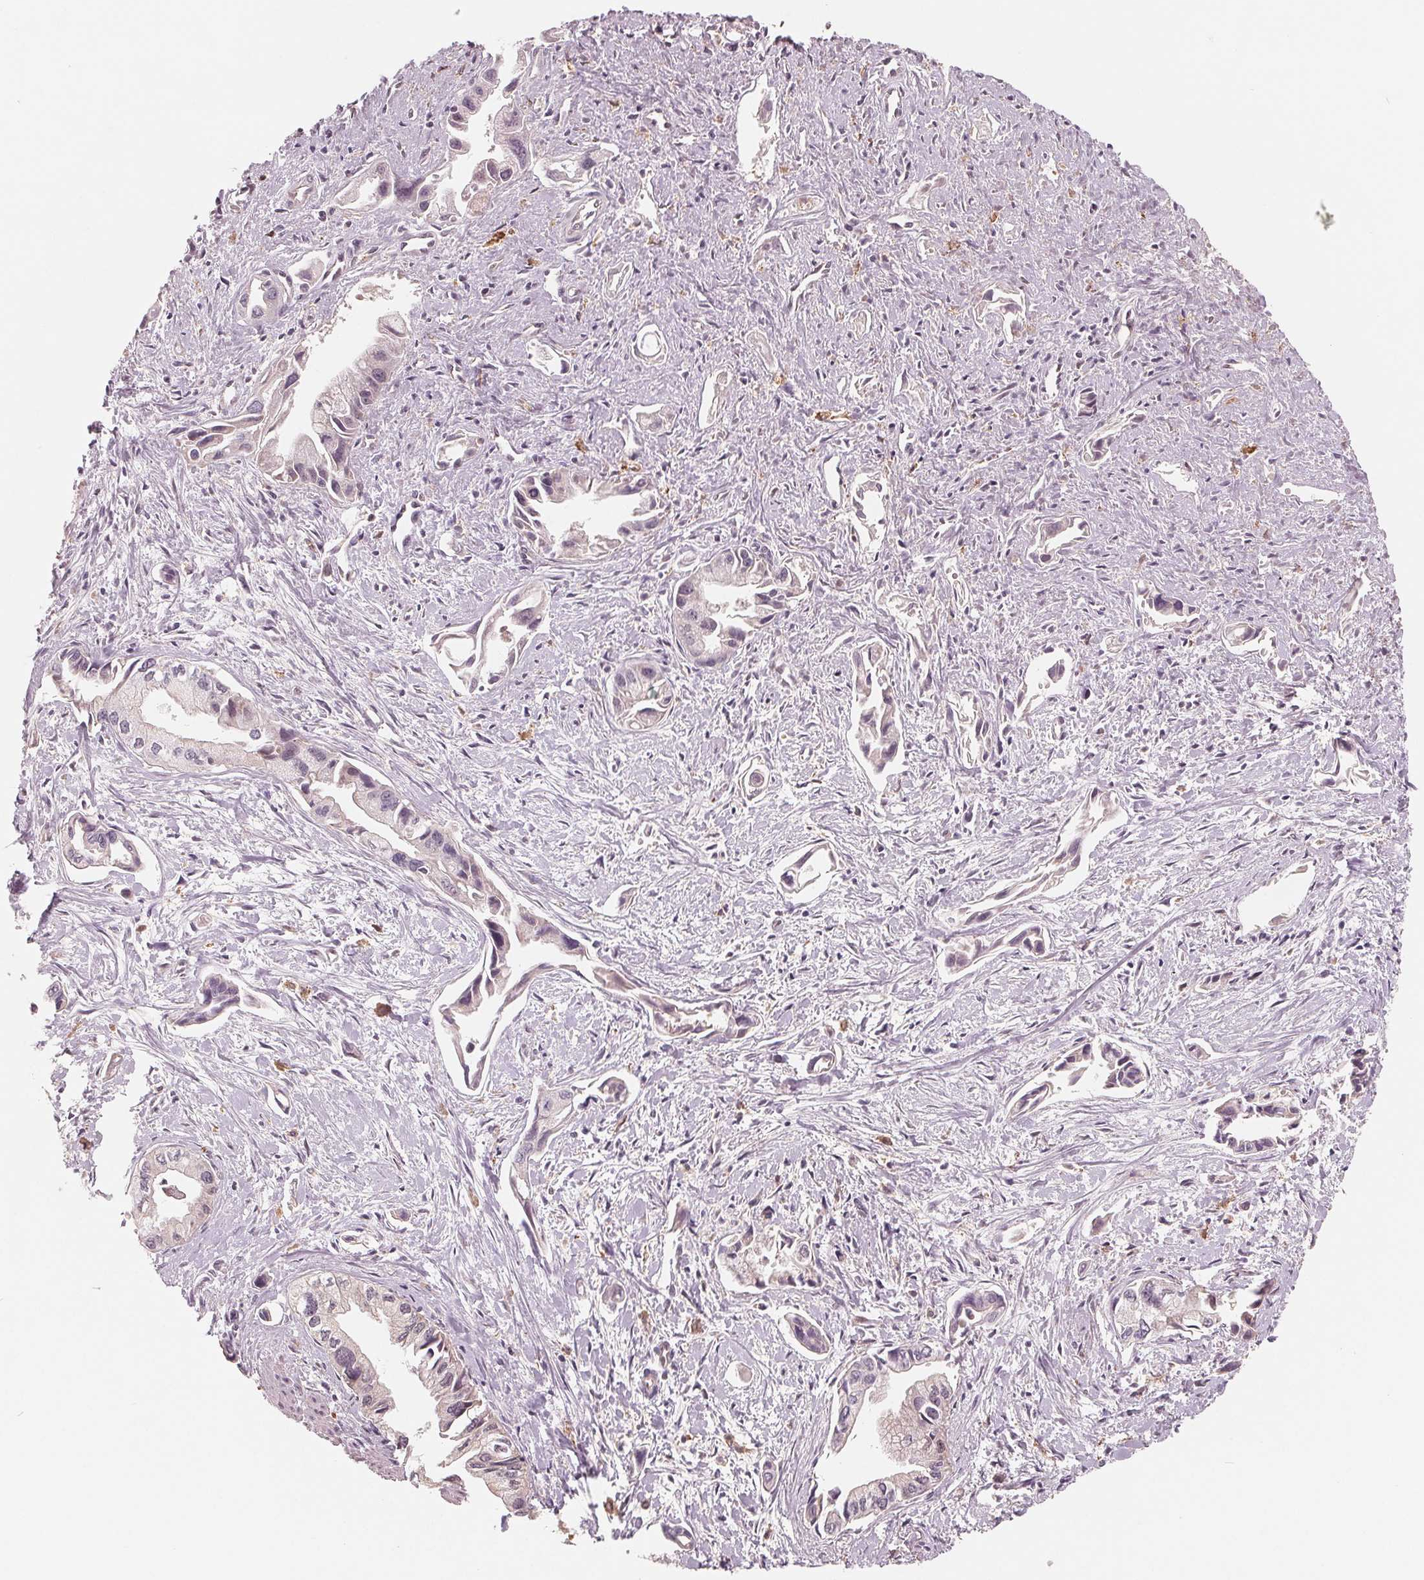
{"staining": {"intensity": "weak", "quantity": "<25%", "location": "cytoplasmic/membranous"}, "tissue": "pancreatic cancer", "cell_type": "Tumor cells", "image_type": "cancer", "snomed": [{"axis": "morphology", "description": "Adenocarcinoma, NOS"}, {"axis": "topography", "description": "Pancreas"}], "caption": "Tumor cells are negative for brown protein staining in pancreatic cancer (adenocarcinoma).", "gene": "IL9R", "patient": {"sex": "female", "age": 61}}